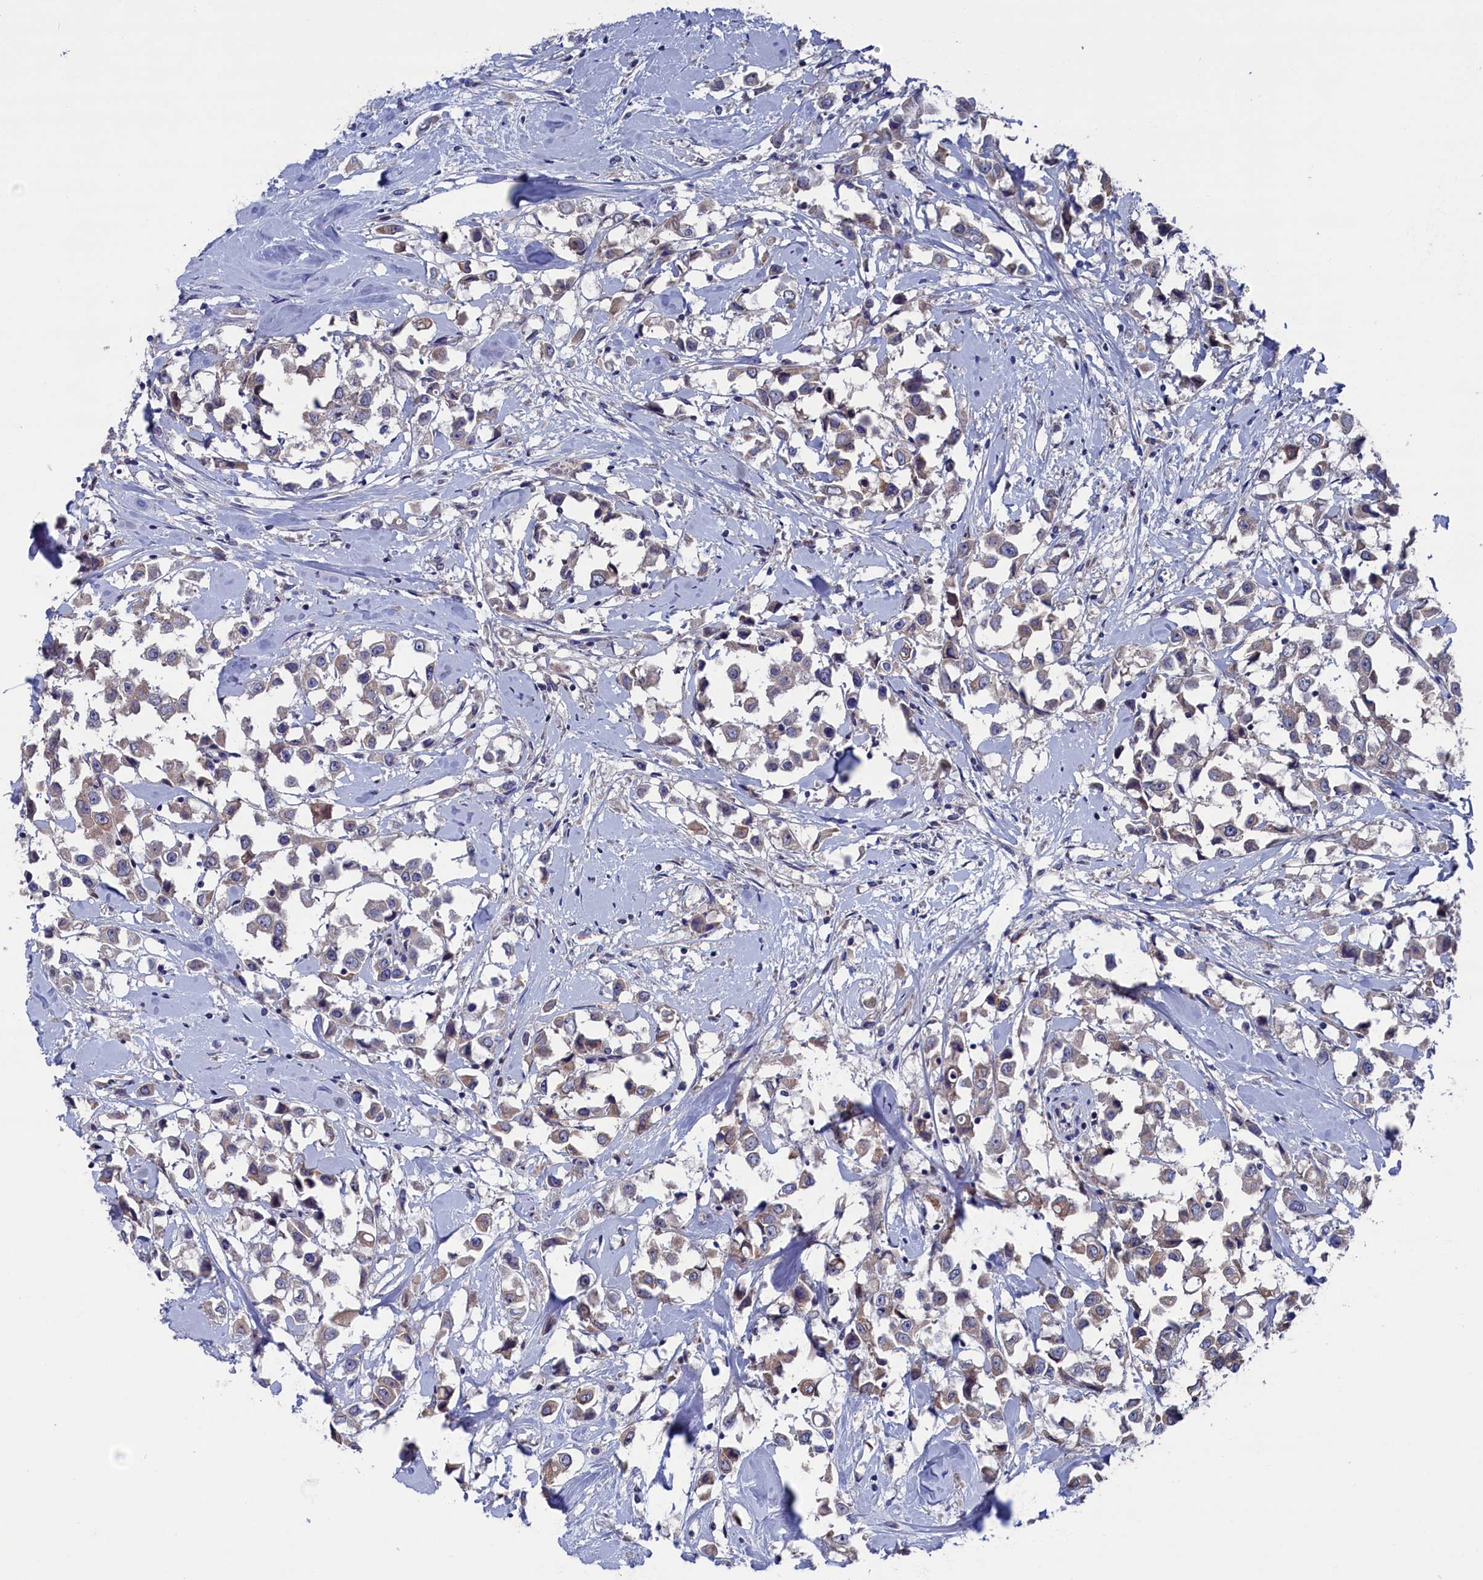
{"staining": {"intensity": "weak", "quantity": "25%-75%", "location": "cytoplasmic/membranous"}, "tissue": "breast cancer", "cell_type": "Tumor cells", "image_type": "cancer", "snomed": [{"axis": "morphology", "description": "Duct carcinoma"}, {"axis": "topography", "description": "Breast"}], "caption": "The immunohistochemical stain labels weak cytoplasmic/membranous staining in tumor cells of breast cancer (invasive ductal carcinoma) tissue. The protein of interest is stained brown, and the nuclei are stained in blue (DAB (3,3'-diaminobenzidine) IHC with brightfield microscopy, high magnification).", "gene": "SPATA13", "patient": {"sex": "female", "age": 61}}